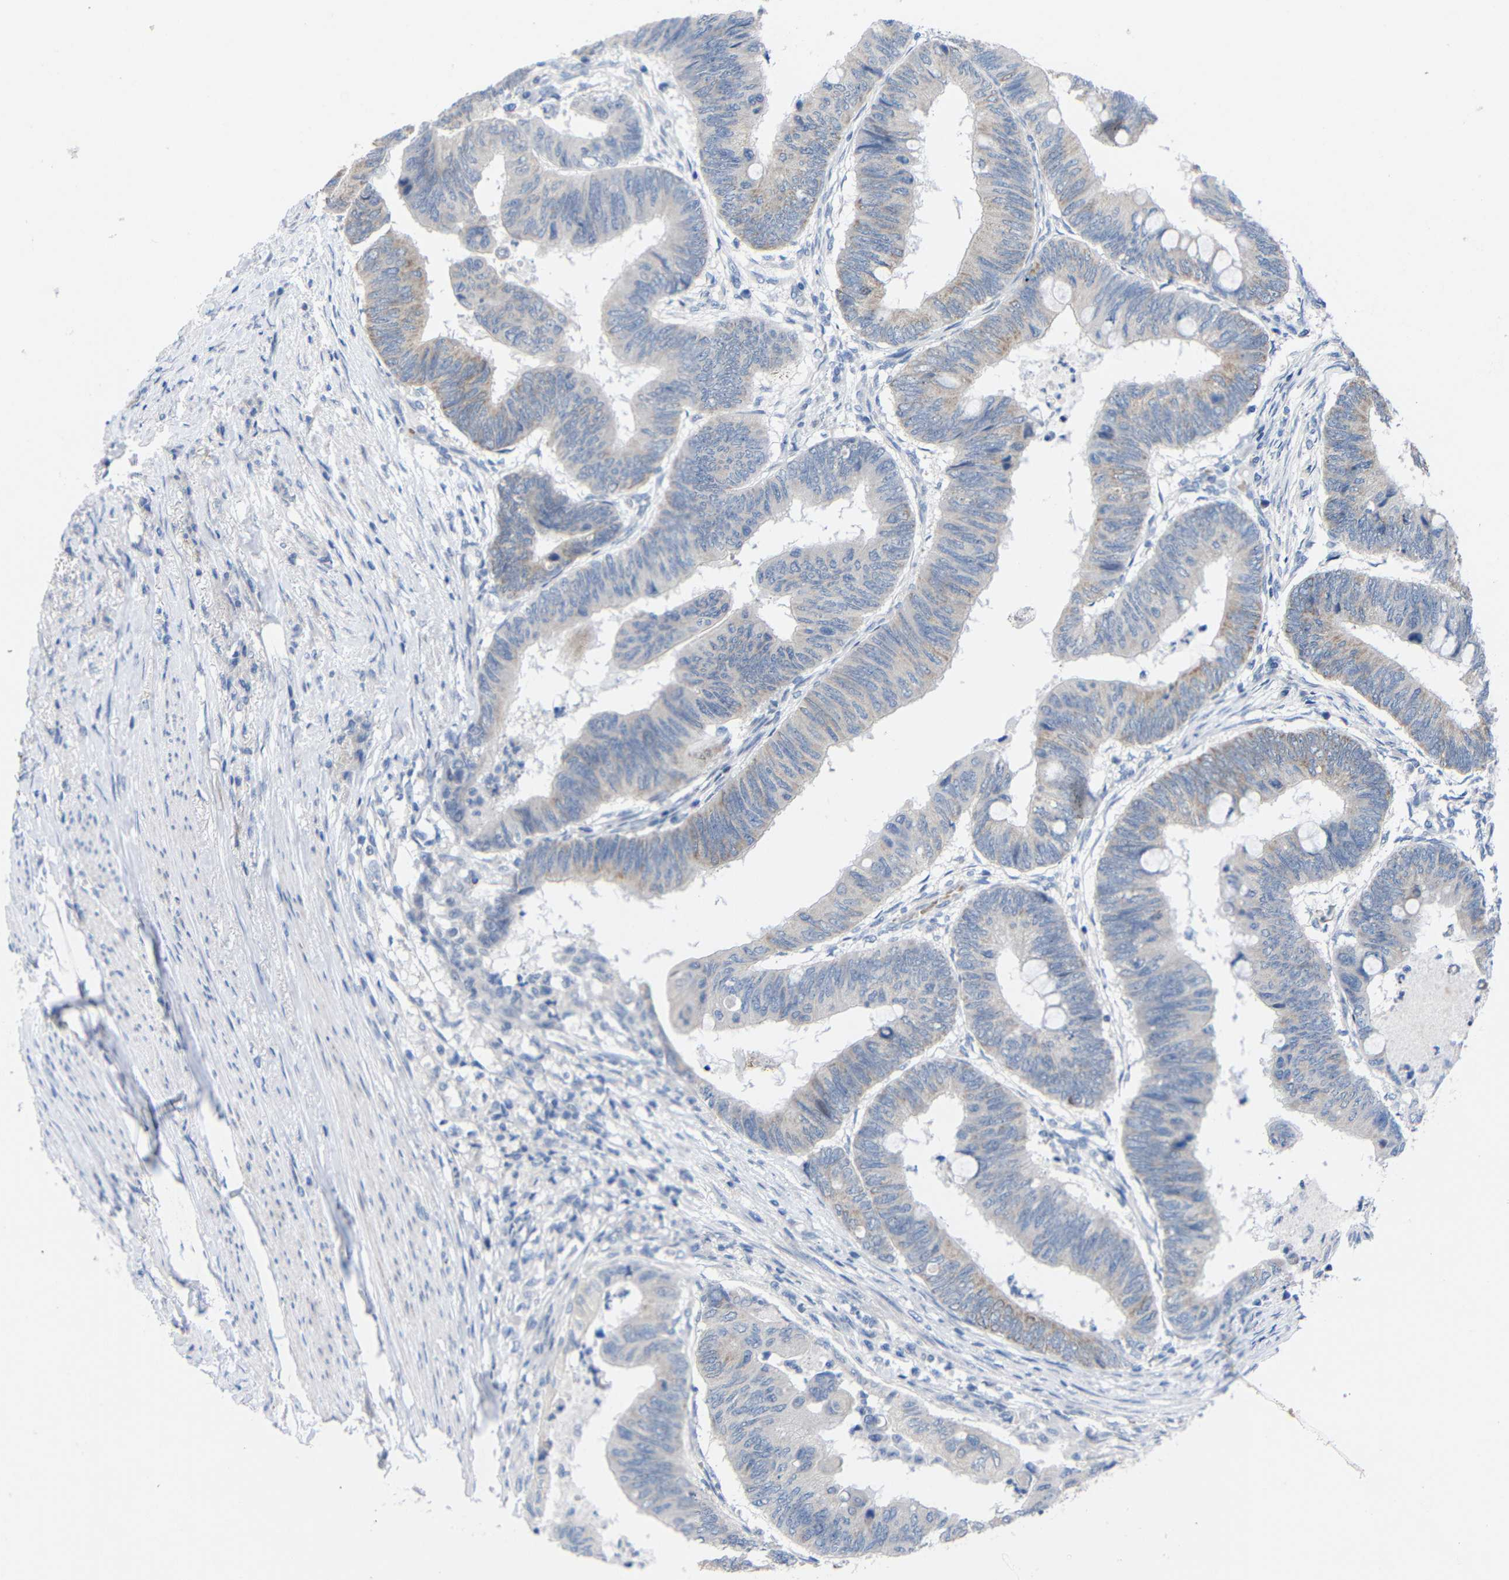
{"staining": {"intensity": "weak", "quantity": "25%-75%", "location": "cytoplasmic/membranous"}, "tissue": "colorectal cancer", "cell_type": "Tumor cells", "image_type": "cancer", "snomed": [{"axis": "morphology", "description": "Normal tissue, NOS"}, {"axis": "morphology", "description": "Adenocarcinoma, NOS"}, {"axis": "topography", "description": "Rectum"}, {"axis": "topography", "description": "Peripheral nerve tissue"}], "caption": "Protein expression analysis of human colorectal cancer reveals weak cytoplasmic/membranous staining in about 25%-75% of tumor cells.", "gene": "CMTM1", "patient": {"sex": "male", "age": 92}}